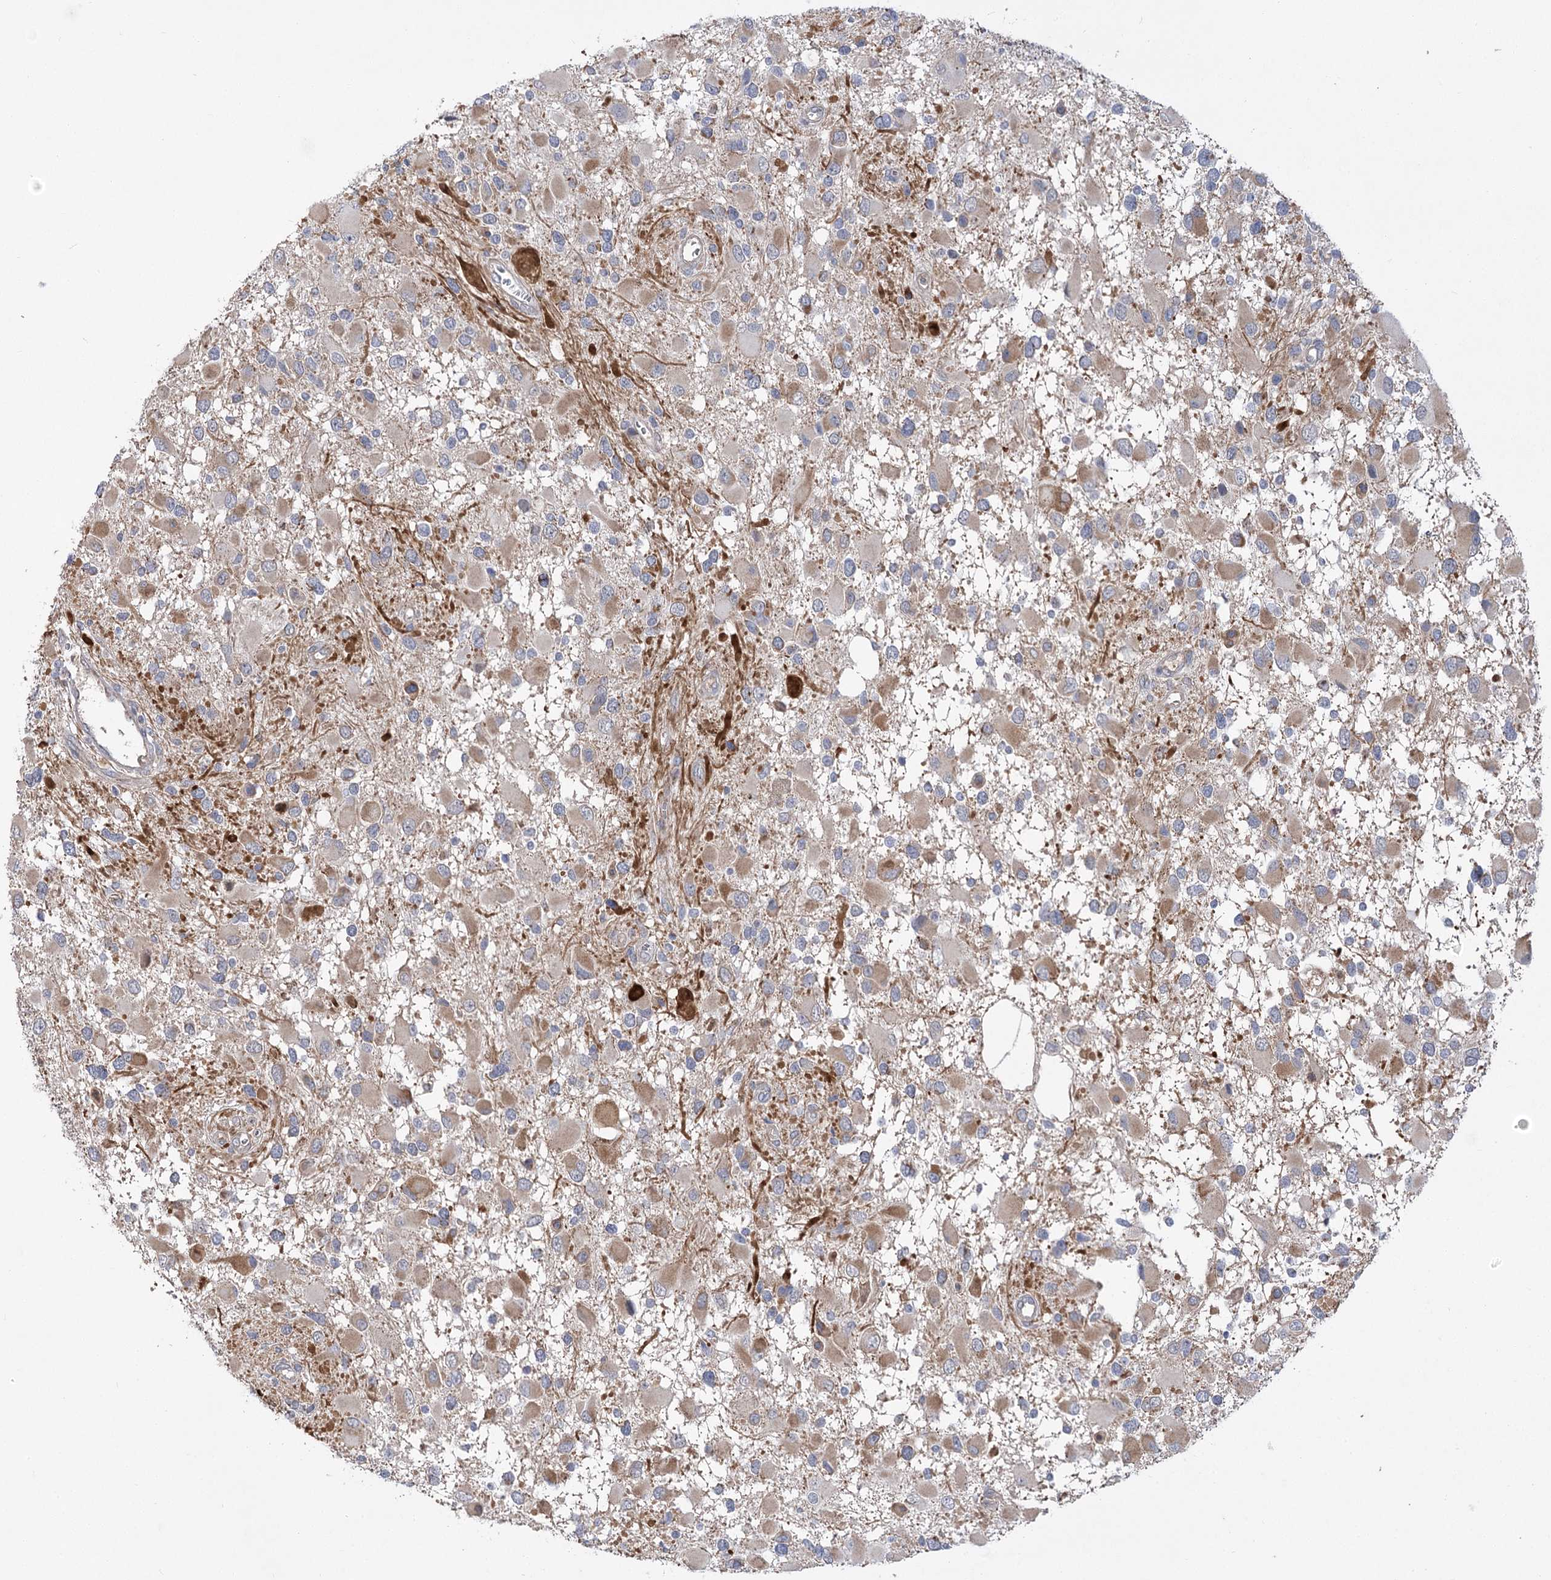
{"staining": {"intensity": "moderate", "quantity": "<25%", "location": "cytoplasmic/membranous"}, "tissue": "glioma", "cell_type": "Tumor cells", "image_type": "cancer", "snomed": [{"axis": "morphology", "description": "Glioma, malignant, High grade"}, {"axis": "topography", "description": "Brain"}], "caption": "DAB (3,3'-diaminobenzidine) immunohistochemical staining of glioma exhibits moderate cytoplasmic/membranous protein positivity in about <25% of tumor cells.", "gene": "ECHDC3", "patient": {"sex": "male", "age": 53}}